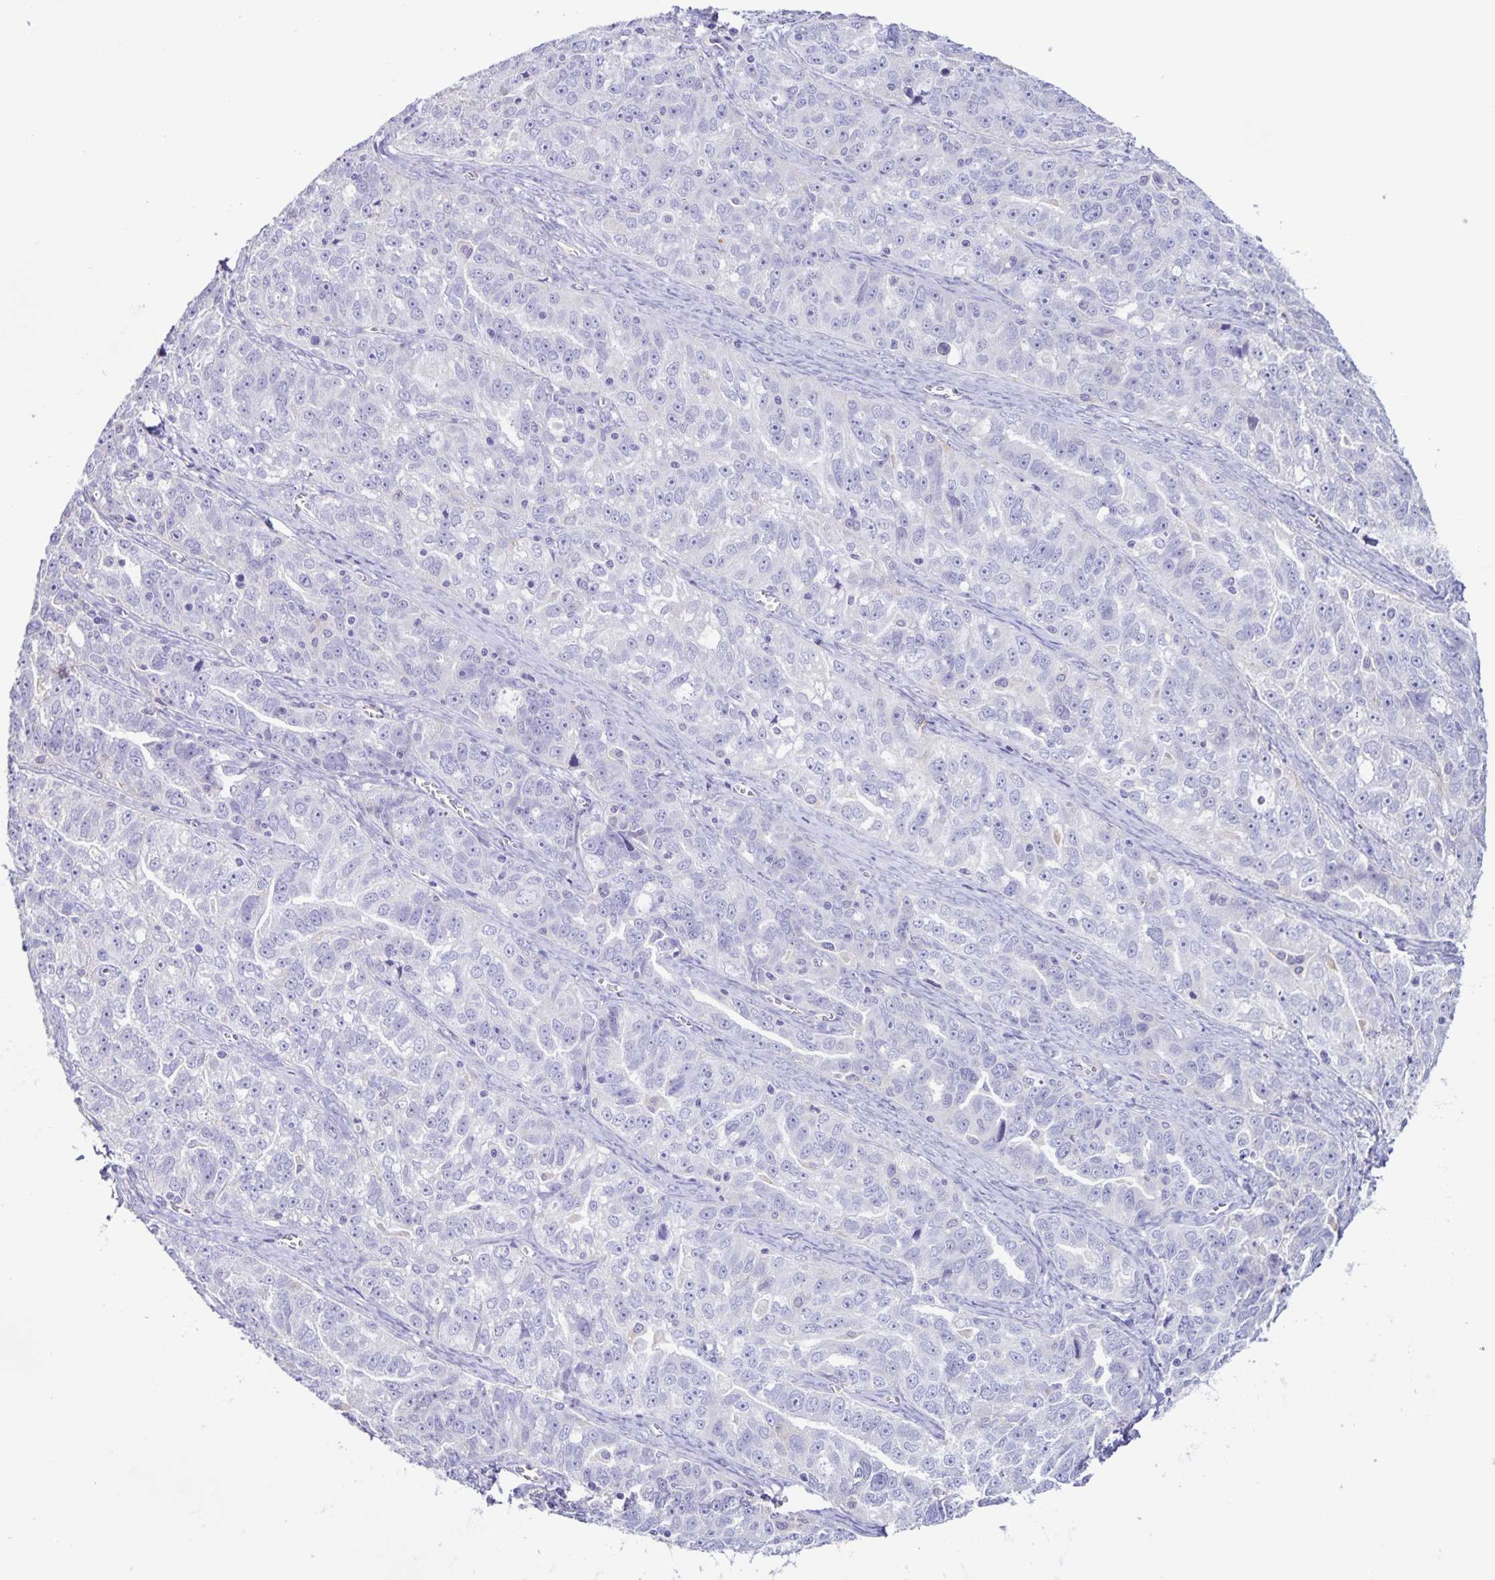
{"staining": {"intensity": "negative", "quantity": "none", "location": "none"}, "tissue": "ovarian cancer", "cell_type": "Tumor cells", "image_type": "cancer", "snomed": [{"axis": "morphology", "description": "Cystadenocarcinoma, serous, NOS"}, {"axis": "topography", "description": "Ovary"}], "caption": "This is an IHC photomicrograph of serous cystadenocarcinoma (ovarian). There is no expression in tumor cells.", "gene": "BOLL", "patient": {"sex": "female", "age": 51}}